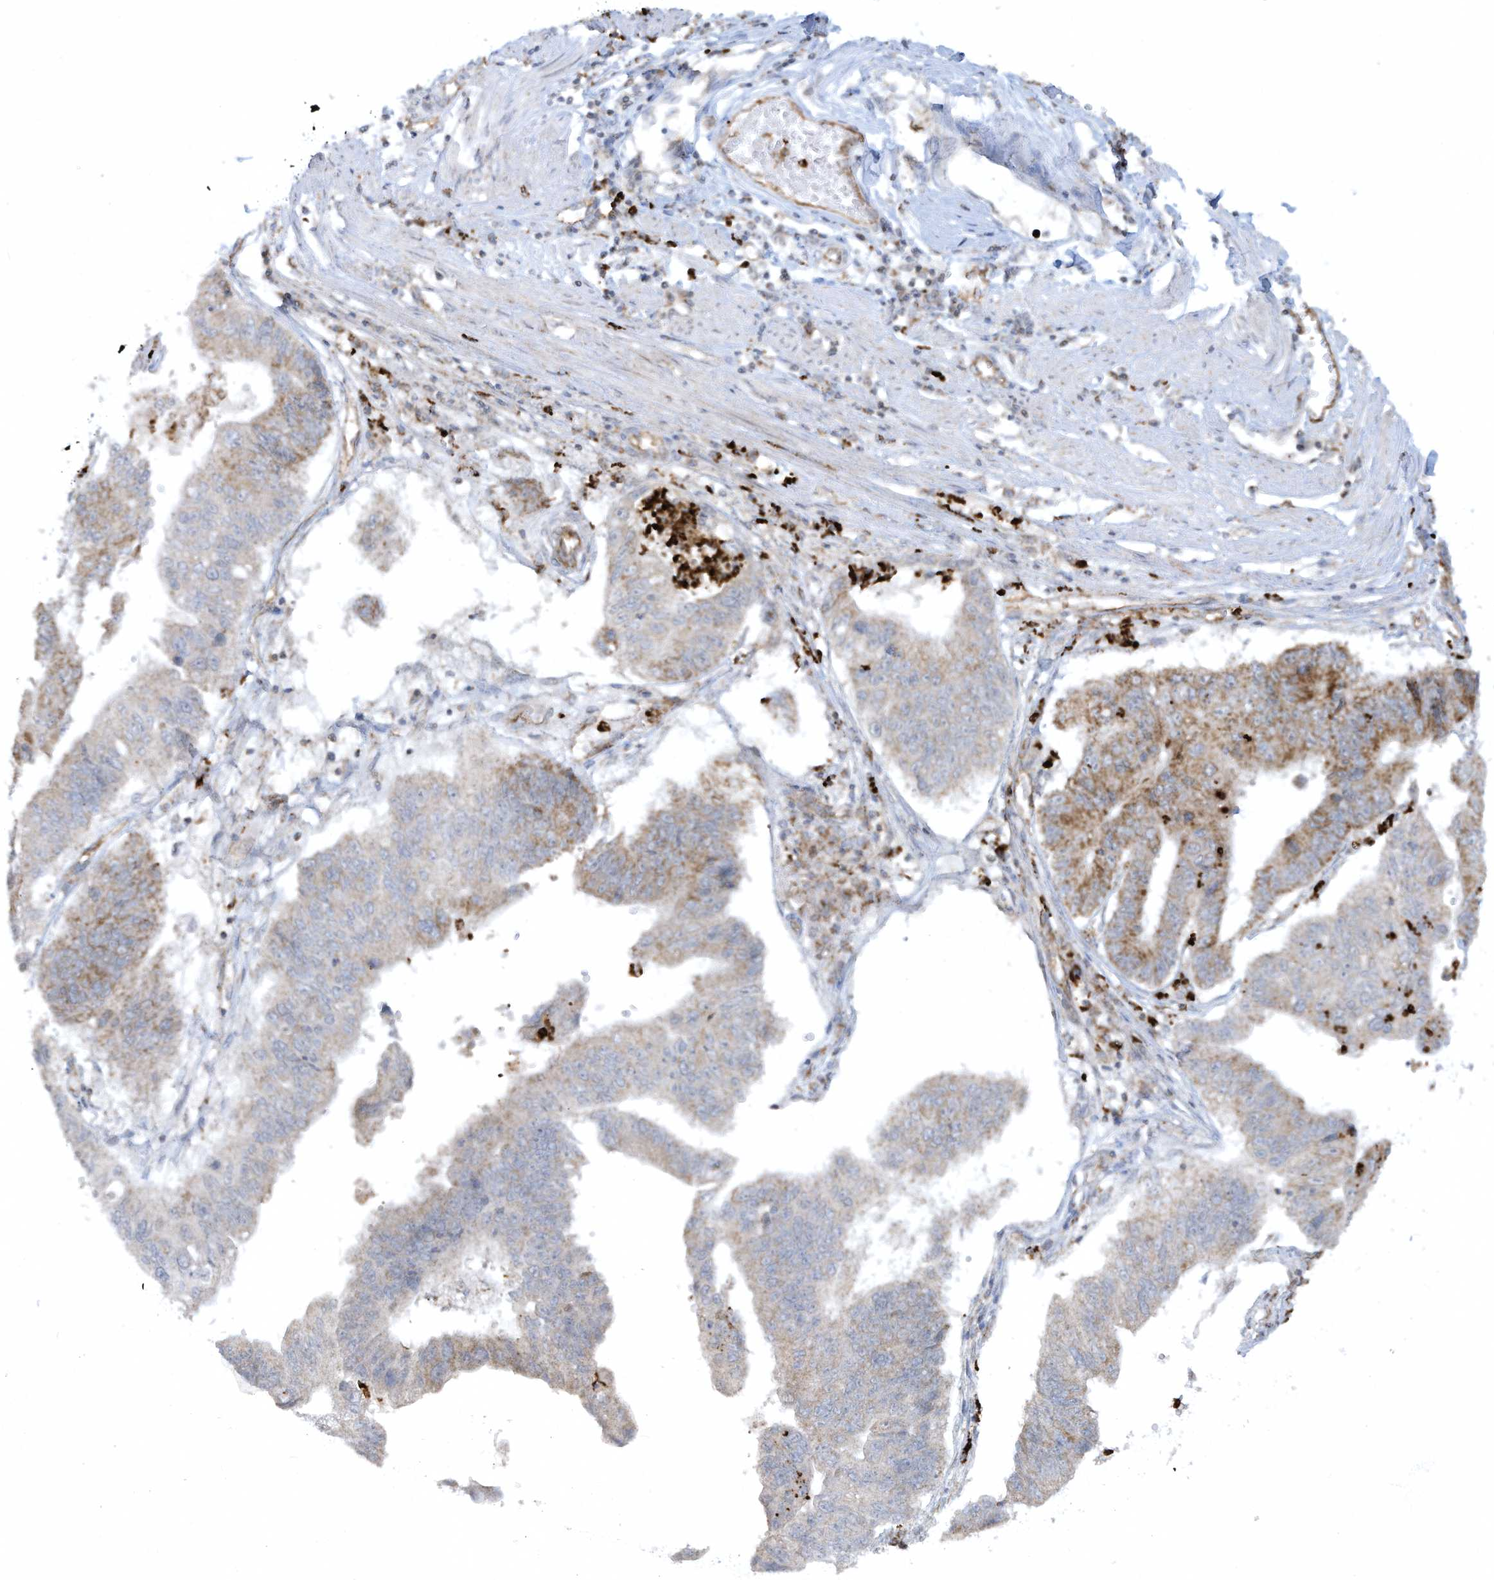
{"staining": {"intensity": "moderate", "quantity": "25%-75%", "location": "cytoplasmic/membranous"}, "tissue": "stomach cancer", "cell_type": "Tumor cells", "image_type": "cancer", "snomed": [{"axis": "morphology", "description": "Adenocarcinoma, NOS"}, {"axis": "topography", "description": "Stomach"}], "caption": "This photomicrograph demonstrates IHC staining of stomach cancer (adenocarcinoma), with medium moderate cytoplasmic/membranous positivity in approximately 25%-75% of tumor cells.", "gene": "CHRNA4", "patient": {"sex": "male", "age": 59}}